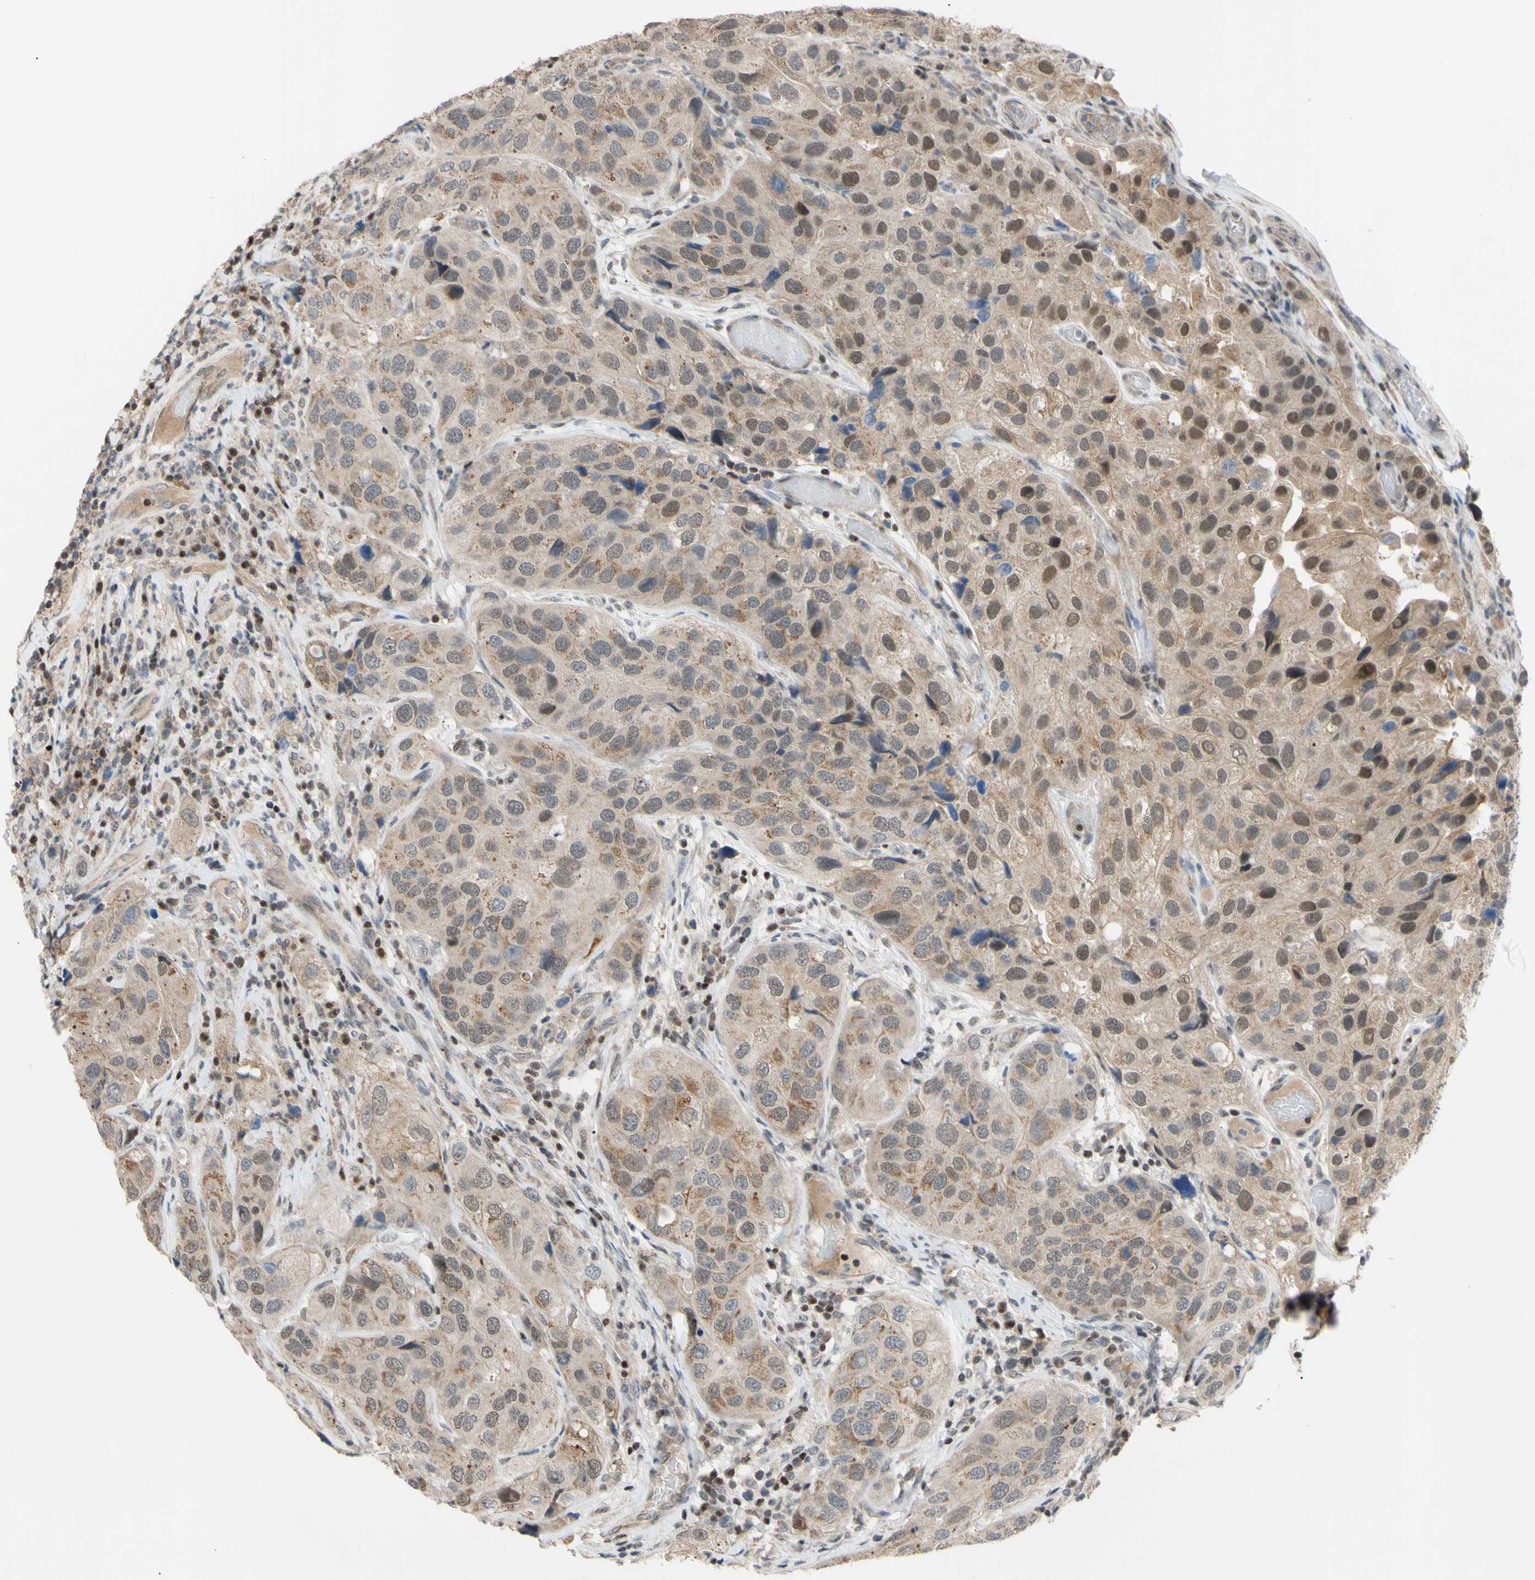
{"staining": {"intensity": "moderate", "quantity": ">75%", "location": "cytoplasmic/membranous,nuclear"}, "tissue": "urothelial cancer", "cell_type": "Tumor cells", "image_type": "cancer", "snomed": [{"axis": "morphology", "description": "Urothelial carcinoma, High grade"}, {"axis": "topography", "description": "Urinary bladder"}], "caption": "A micrograph of human urothelial cancer stained for a protein shows moderate cytoplasmic/membranous and nuclear brown staining in tumor cells.", "gene": "SP4", "patient": {"sex": "female", "age": 64}}